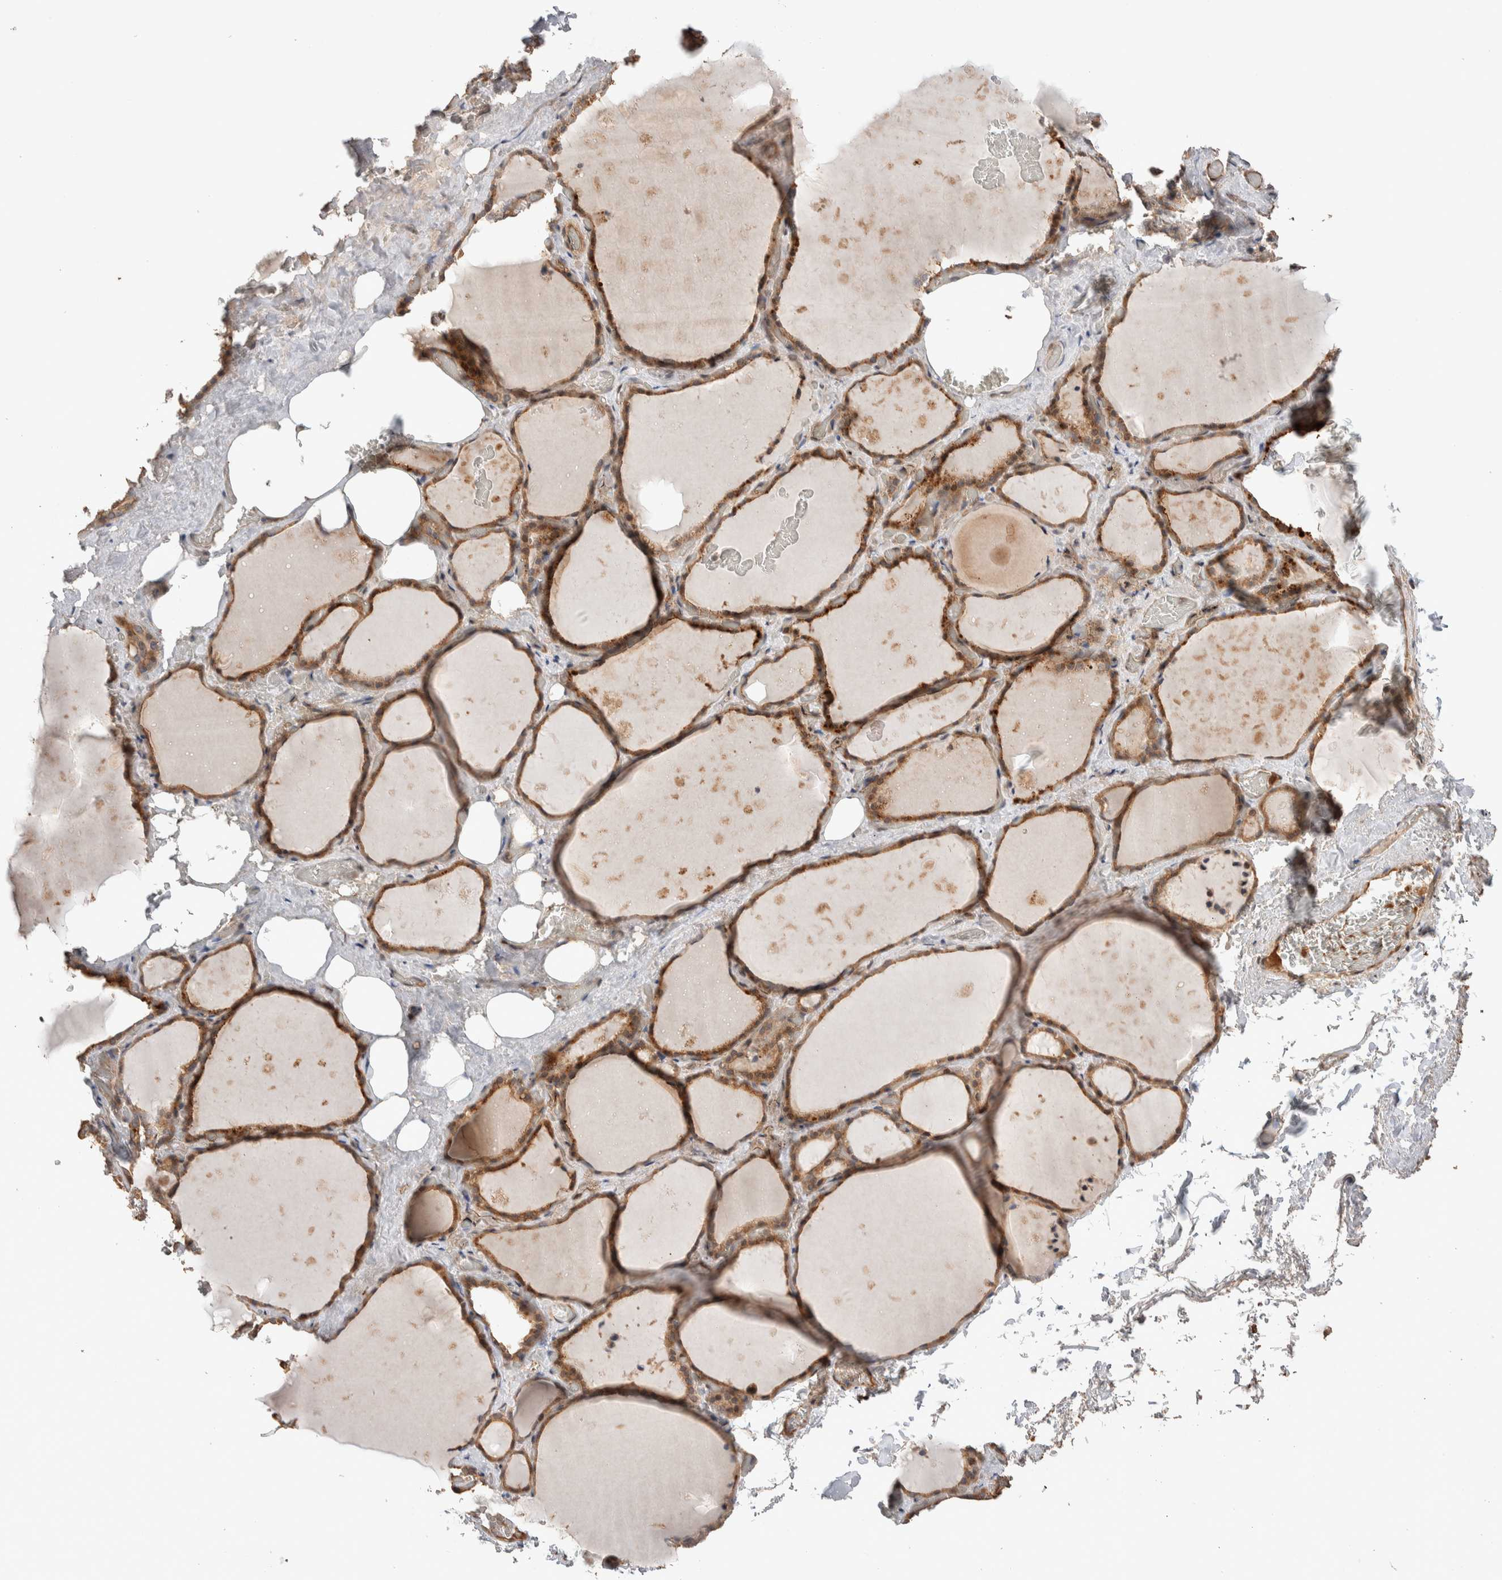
{"staining": {"intensity": "moderate", "quantity": ">75%", "location": "cytoplasmic/membranous,nuclear"}, "tissue": "thyroid gland", "cell_type": "Glandular cells", "image_type": "normal", "snomed": [{"axis": "morphology", "description": "Normal tissue, NOS"}, {"axis": "topography", "description": "Thyroid gland"}], "caption": "Moderate cytoplasmic/membranous,nuclear staining for a protein is identified in approximately >75% of glandular cells of normal thyroid gland using immunohistochemistry (IHC).", "gene": "PRDM15", "patient": {"sex": "male", "age": 61}}